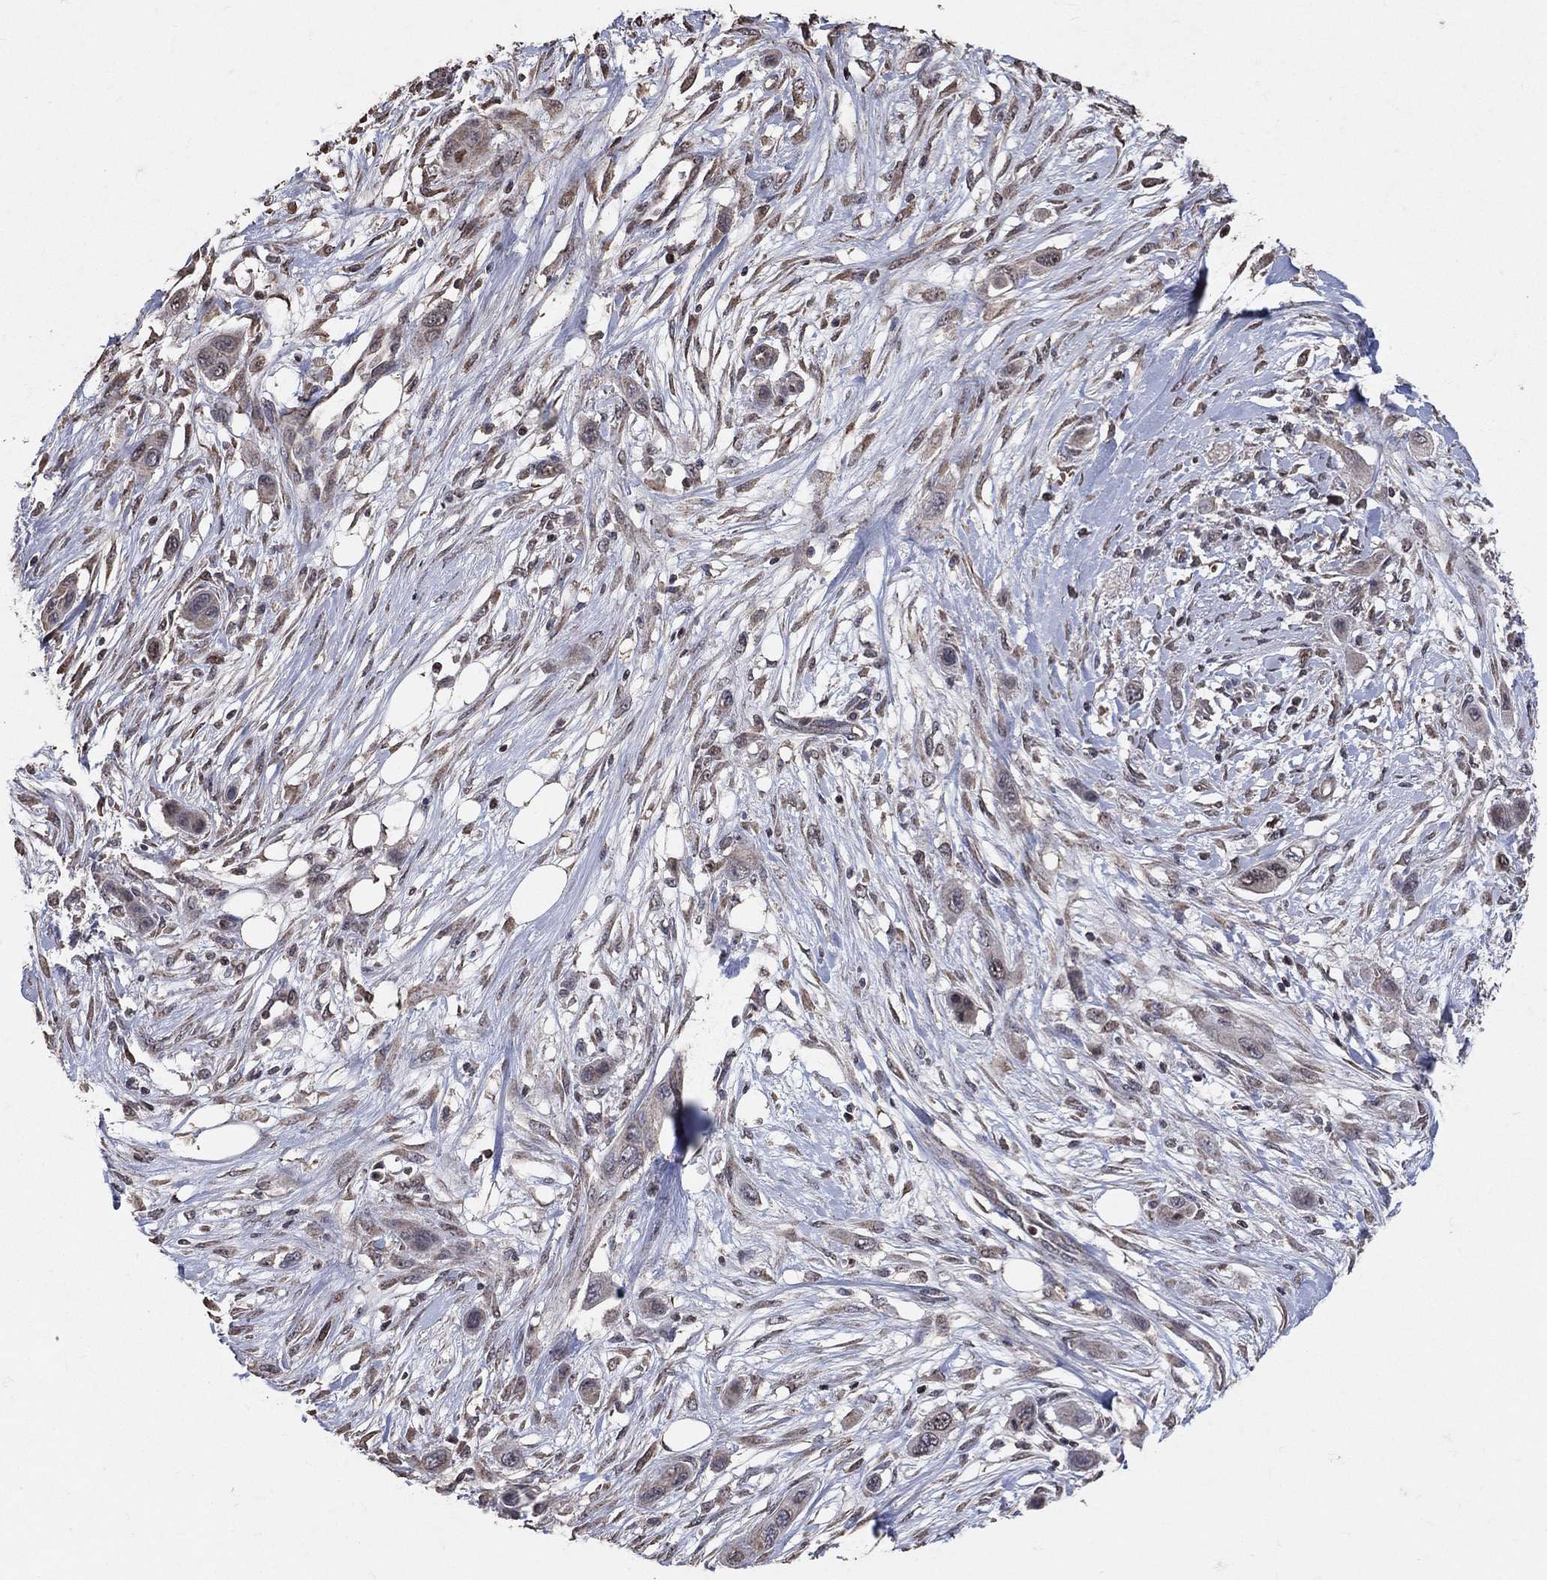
{"staining": {"intensity": "weak", "quantity": "<25%", "location": "cytoplasmic/membranous"}, "tissue": "skin cancer", "cell_type": "Tumor cells", "image_type": "cancer", "snomed": [{"axis": "morphology", "description": "Squamous cell carcinoma, NOS"}, {"axis": "topography", "description": "Skin"}], "caption": "Tumor cells are negative for protein expression in human skin cancer (squamous cell carcinoma).", "gene": "LY6K", "patient": {"sex": "male", "age": 79}}